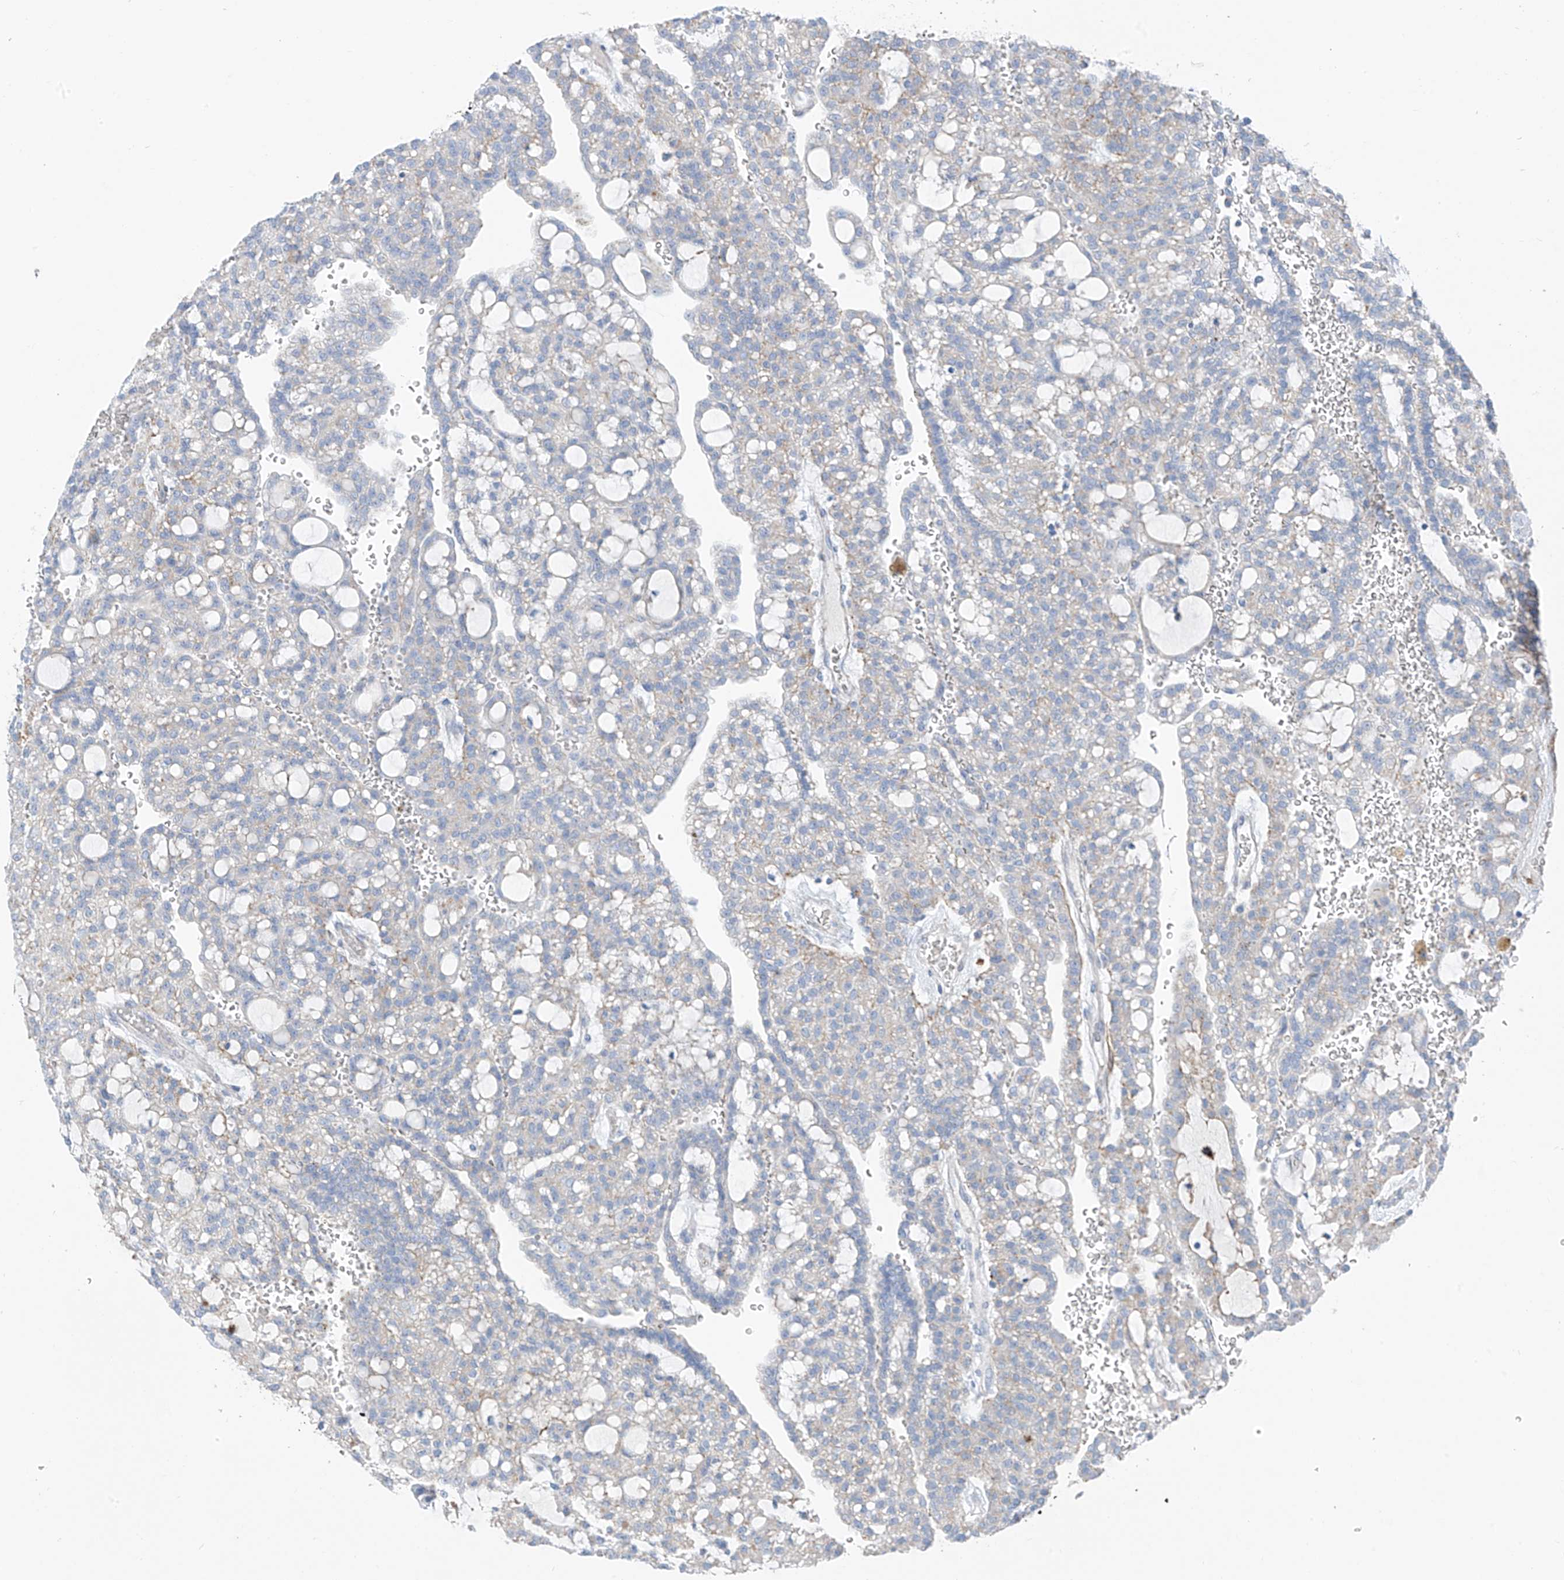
{"staining": {"intensity": "negative", "quantity": "none", "location": "none"}, "tissue": "renal cancer", "cell_type": "Tumor cells", "image_type": "cancer", "snomed": [{"axis": "morphology", "description": "Adenocarcinoma, NOS"}, {"axis": "topography", "description": "Kidney"}], "caption": "Histopathology image shows no protein expression in tumor cells of adenocarcinoma (renal) tissue.", "gene": "GLMP", "patient": {"sex": "male", "age": 63}}